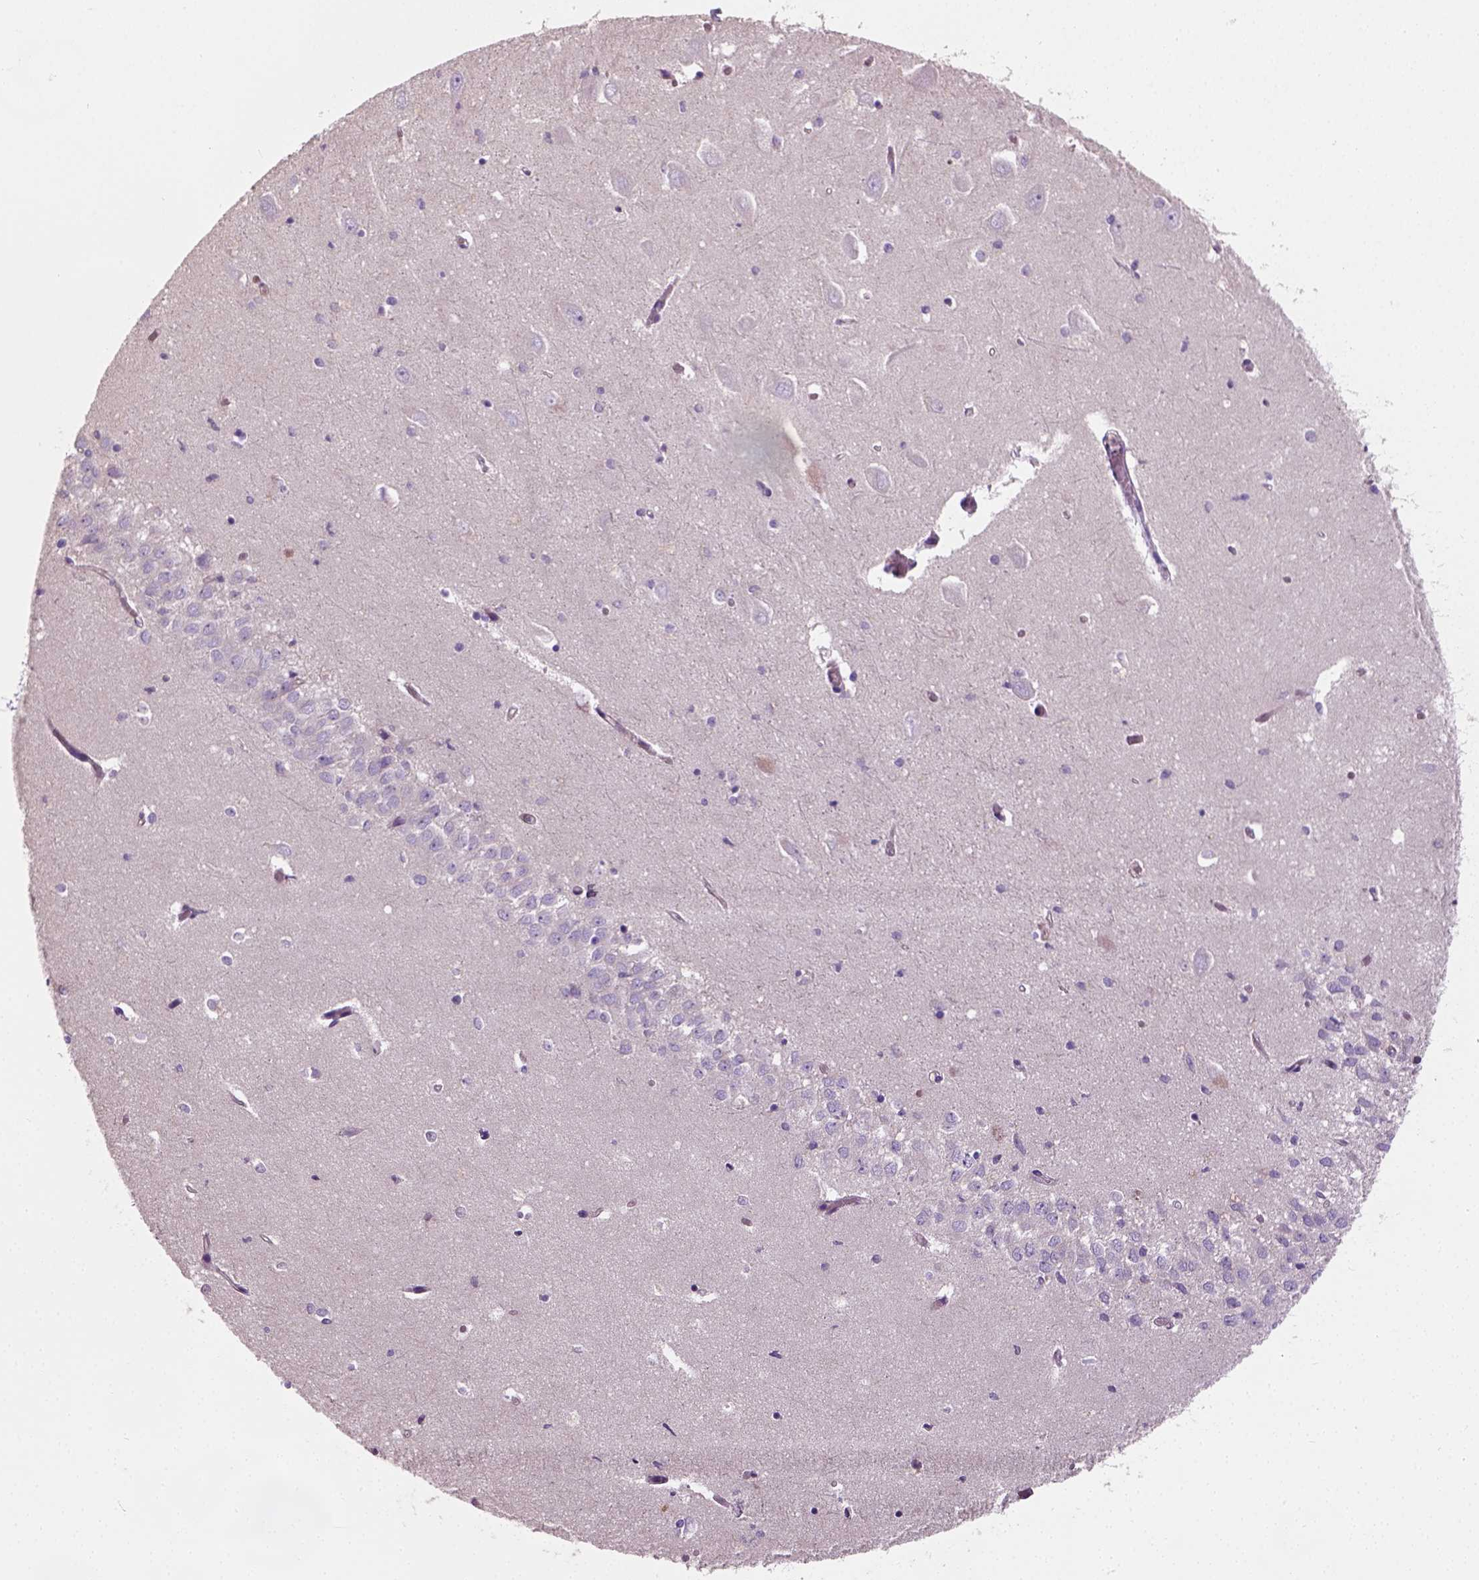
{"staining": {"intensity": "weak", "quantity": "<25%", "location": "nuclear"}, "tissue": "hippocampus", "cell_type": "Glial cells", "image_type": "normal", "snomed": [{"axis": "morphology", "description": "Normal tissue, NOS"}, {"axis": "topography", "description": "Hippocampus"}], "caption": "A high-resolution image shows IHC staining of normal hippocampus, which reveals no significant positivity in glial cells.", "gene": "CRACR2A", "patient": {"sex": "female", "age": 64}}